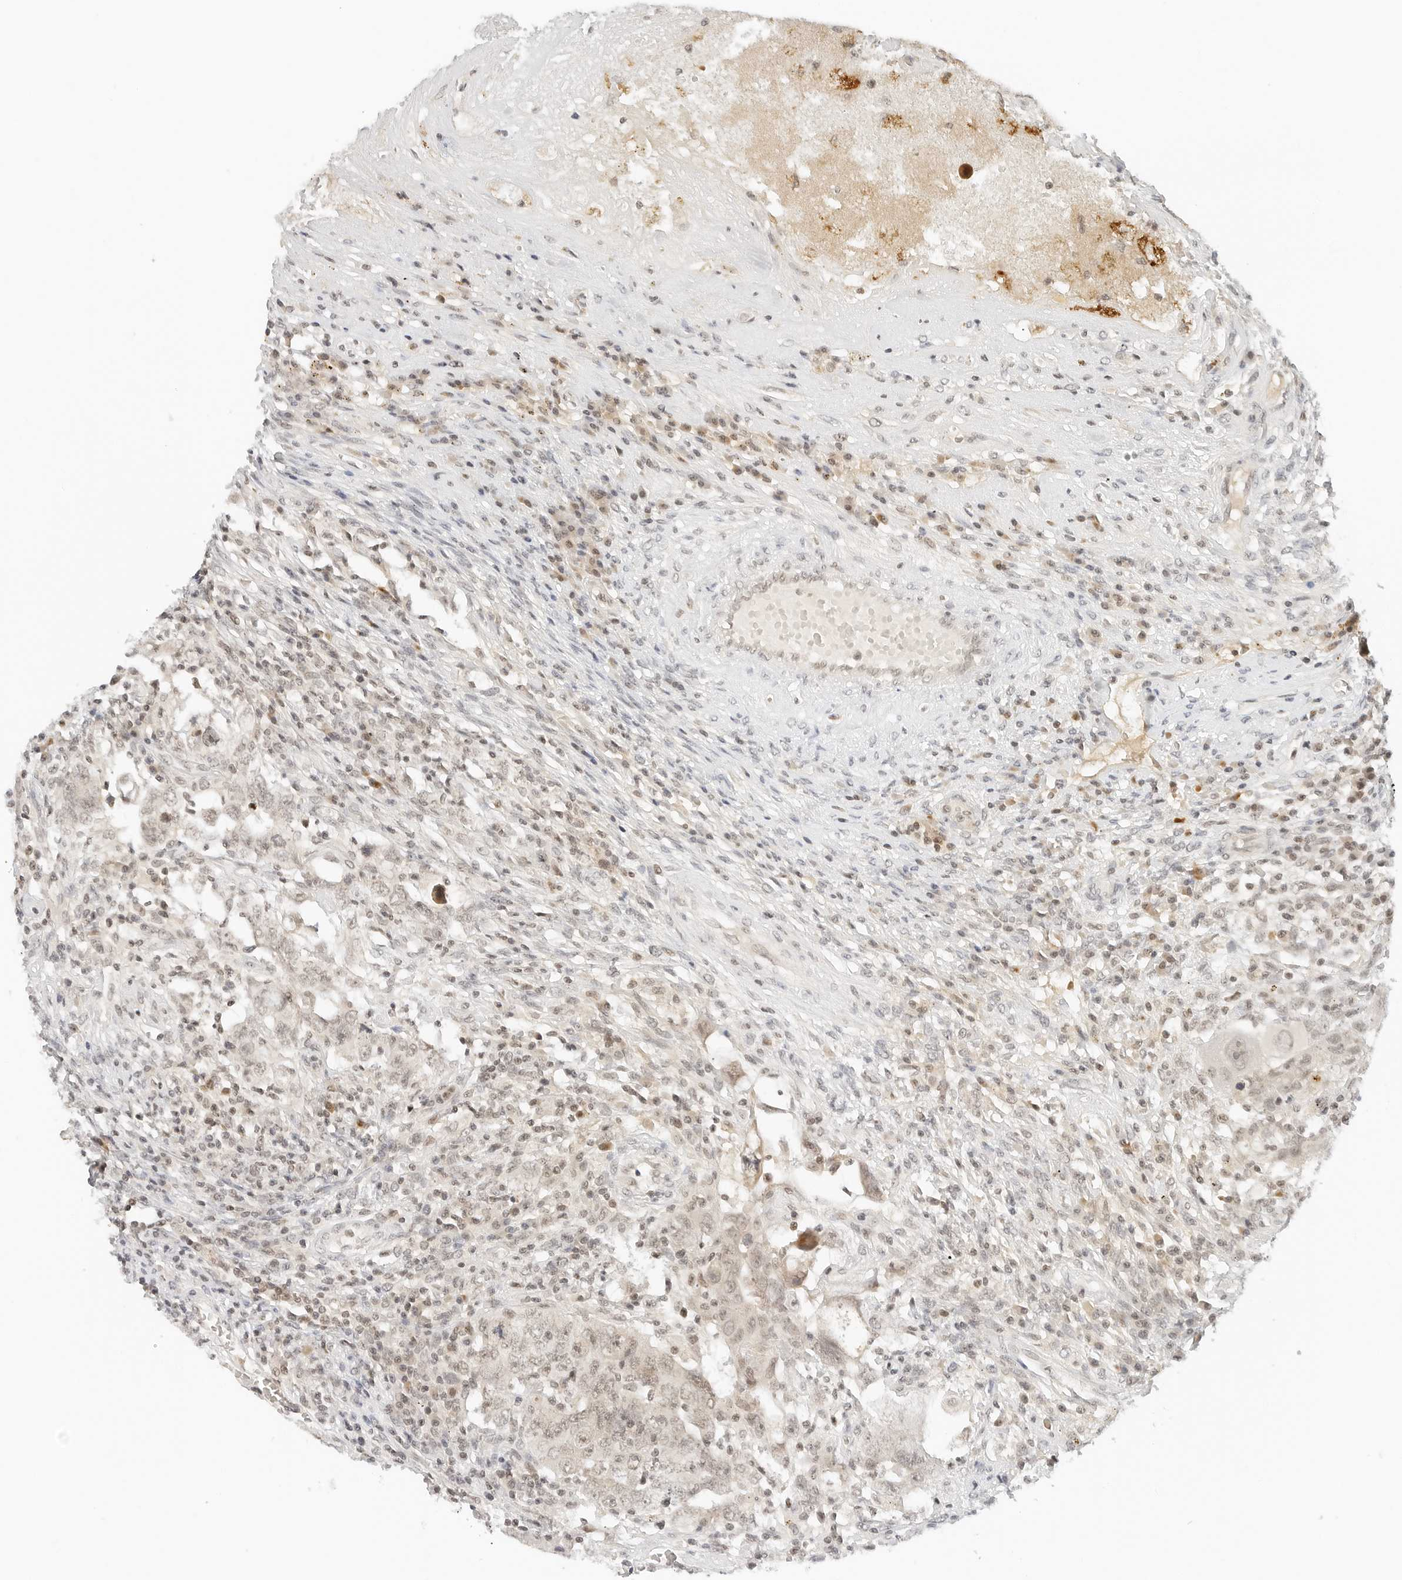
{"staining": {"intensity": "weak", "quantity": "25%-75%", "location": "cytoplasmic/membranous,nuclear"}, "tissue": "testis cancer", "cell_type": "Tumor cells", "image_type": "cancer", "snomed": [{"axis": "morphology", "description": "Carcinoma, Embryonal, NOS"}, {"axis": "topography", "description": "Testis"}], "caption": "Protein positivity by immunohistochemistry shows weak cytoplasmic/membranous and nuclear positivity in approximately 25%-75% of tumor cells in testis embryonal carcinoma.", "gene": "NEO1", "patient": {"sex": "male", "age": 26}}